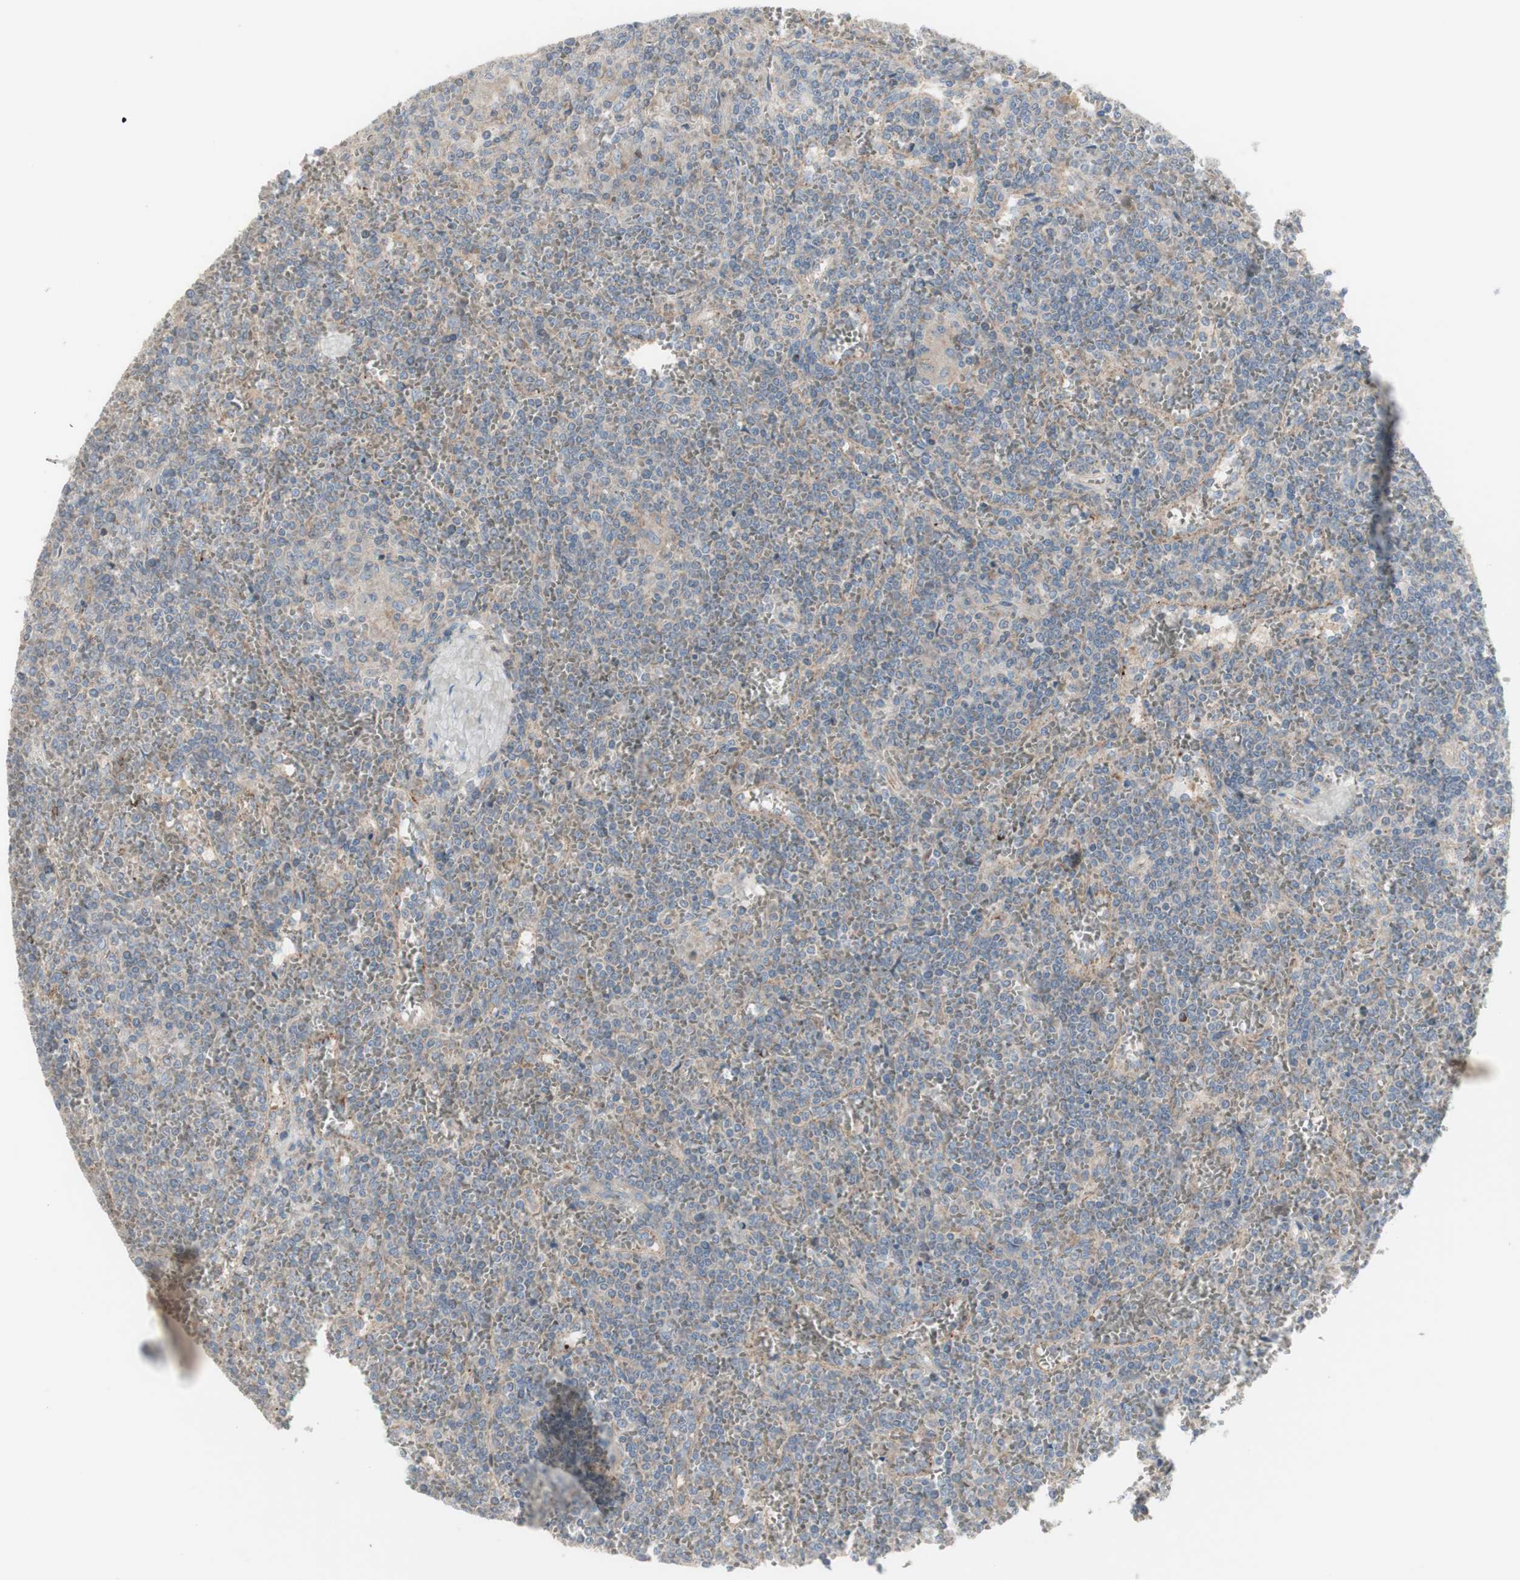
{"staining": {"intensity": "negative", "quantity": "none", "location": "none"}, "tissue": "lymphoma", "cell_type": "Tumor cells", "image_type": "cancer", "snomed": [{"axis": "morphology", "description": "Malignant lymphoma, non-Hodgkin's type, Low grade"}, {"axis": "topography", "description": "Spleen"}], "caption": "Immunohistochemistry (IHC) image of human lymphoma stained for a protein (brown), which demonstrates no expression in tumor cells.", "gene": "C3orf52", "patient": {"sex": "female", "age": 19}}